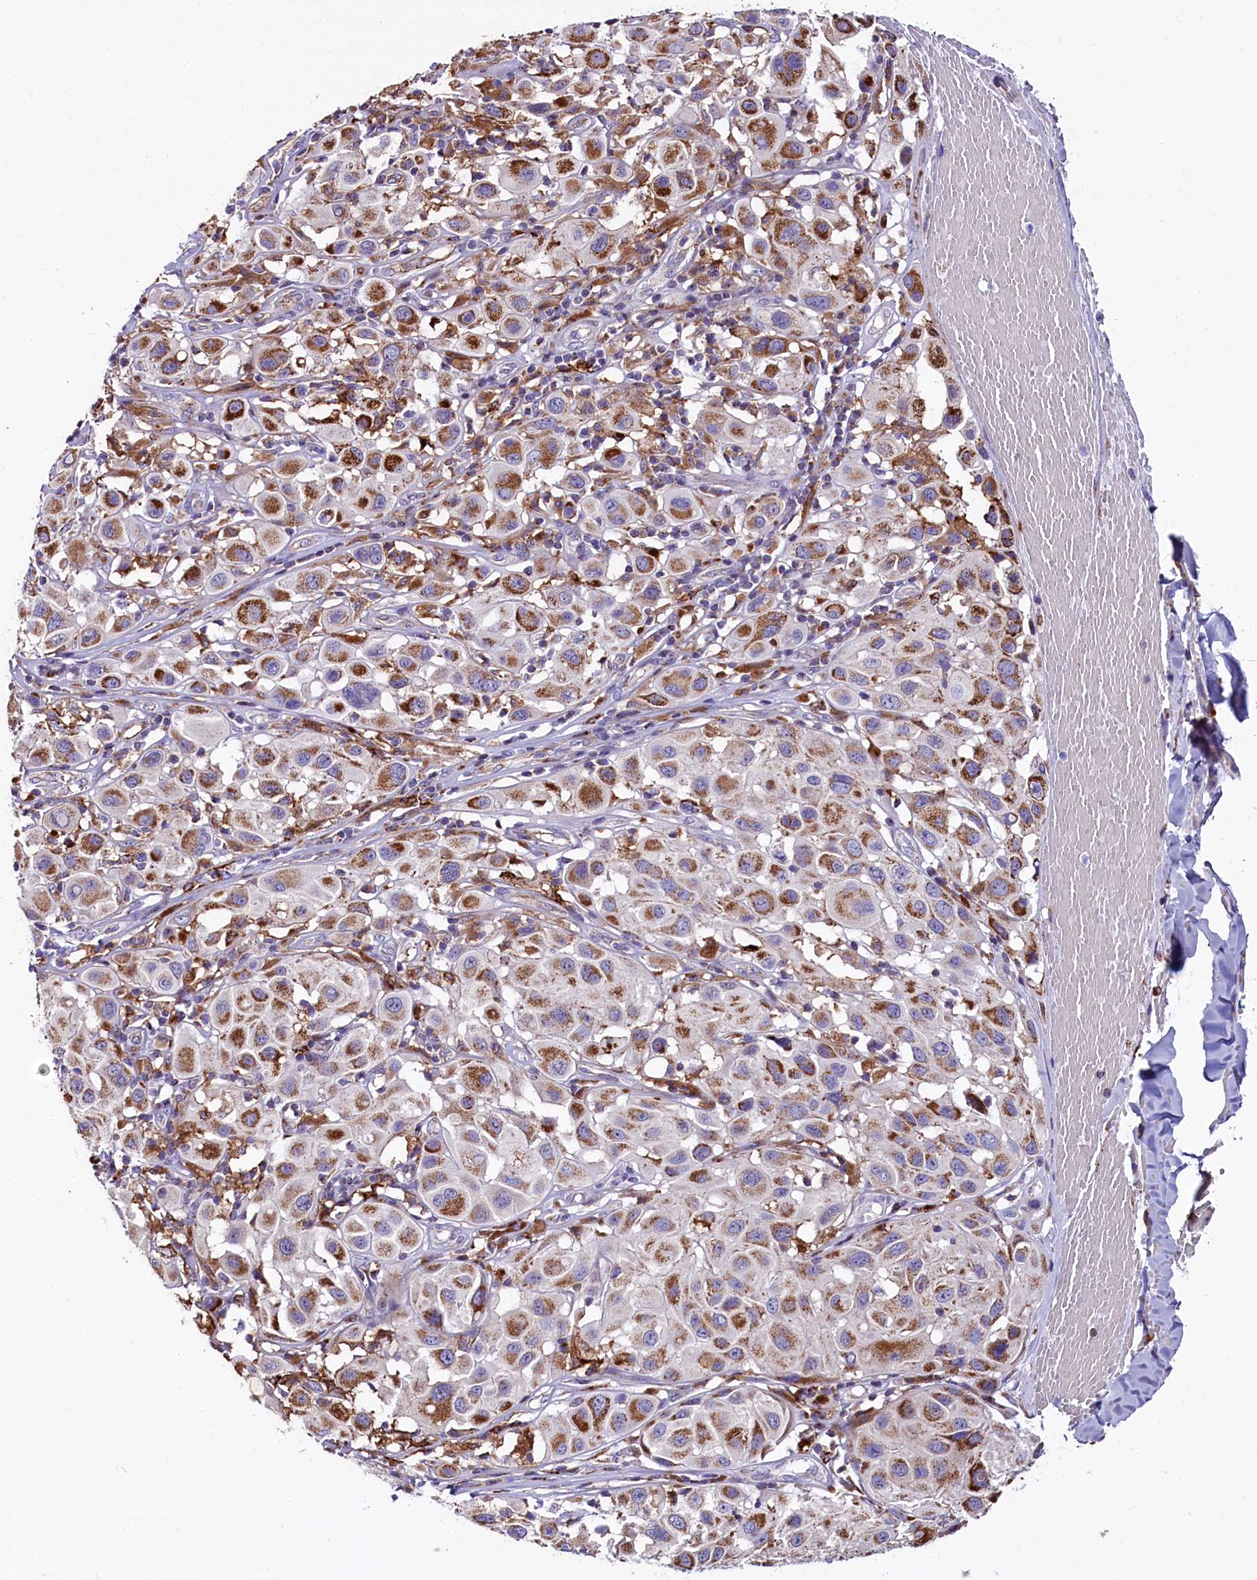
{"staining": {"intensity": "moderate", "quantity": ">75%", "location": "cytoplasmic/membranous"}, "tissue": "melanoma", "cell_type": "Tumor cells", "image_type": "cancer", "snomed": [{"axis": "morphology", "description": "Malignant melanoma, Metastatic site"}, {"axis": "topography", "description": "Skin"}], "caption": "Brown immunohistochemical staining in malignant melanoma (metastatic site) demonstrates moderate cytoplasmic/membranous positivity in approximately >75% of tumor cells.", "gene": "IL20RA", "patient": {"sex": "male", "age": 41}}